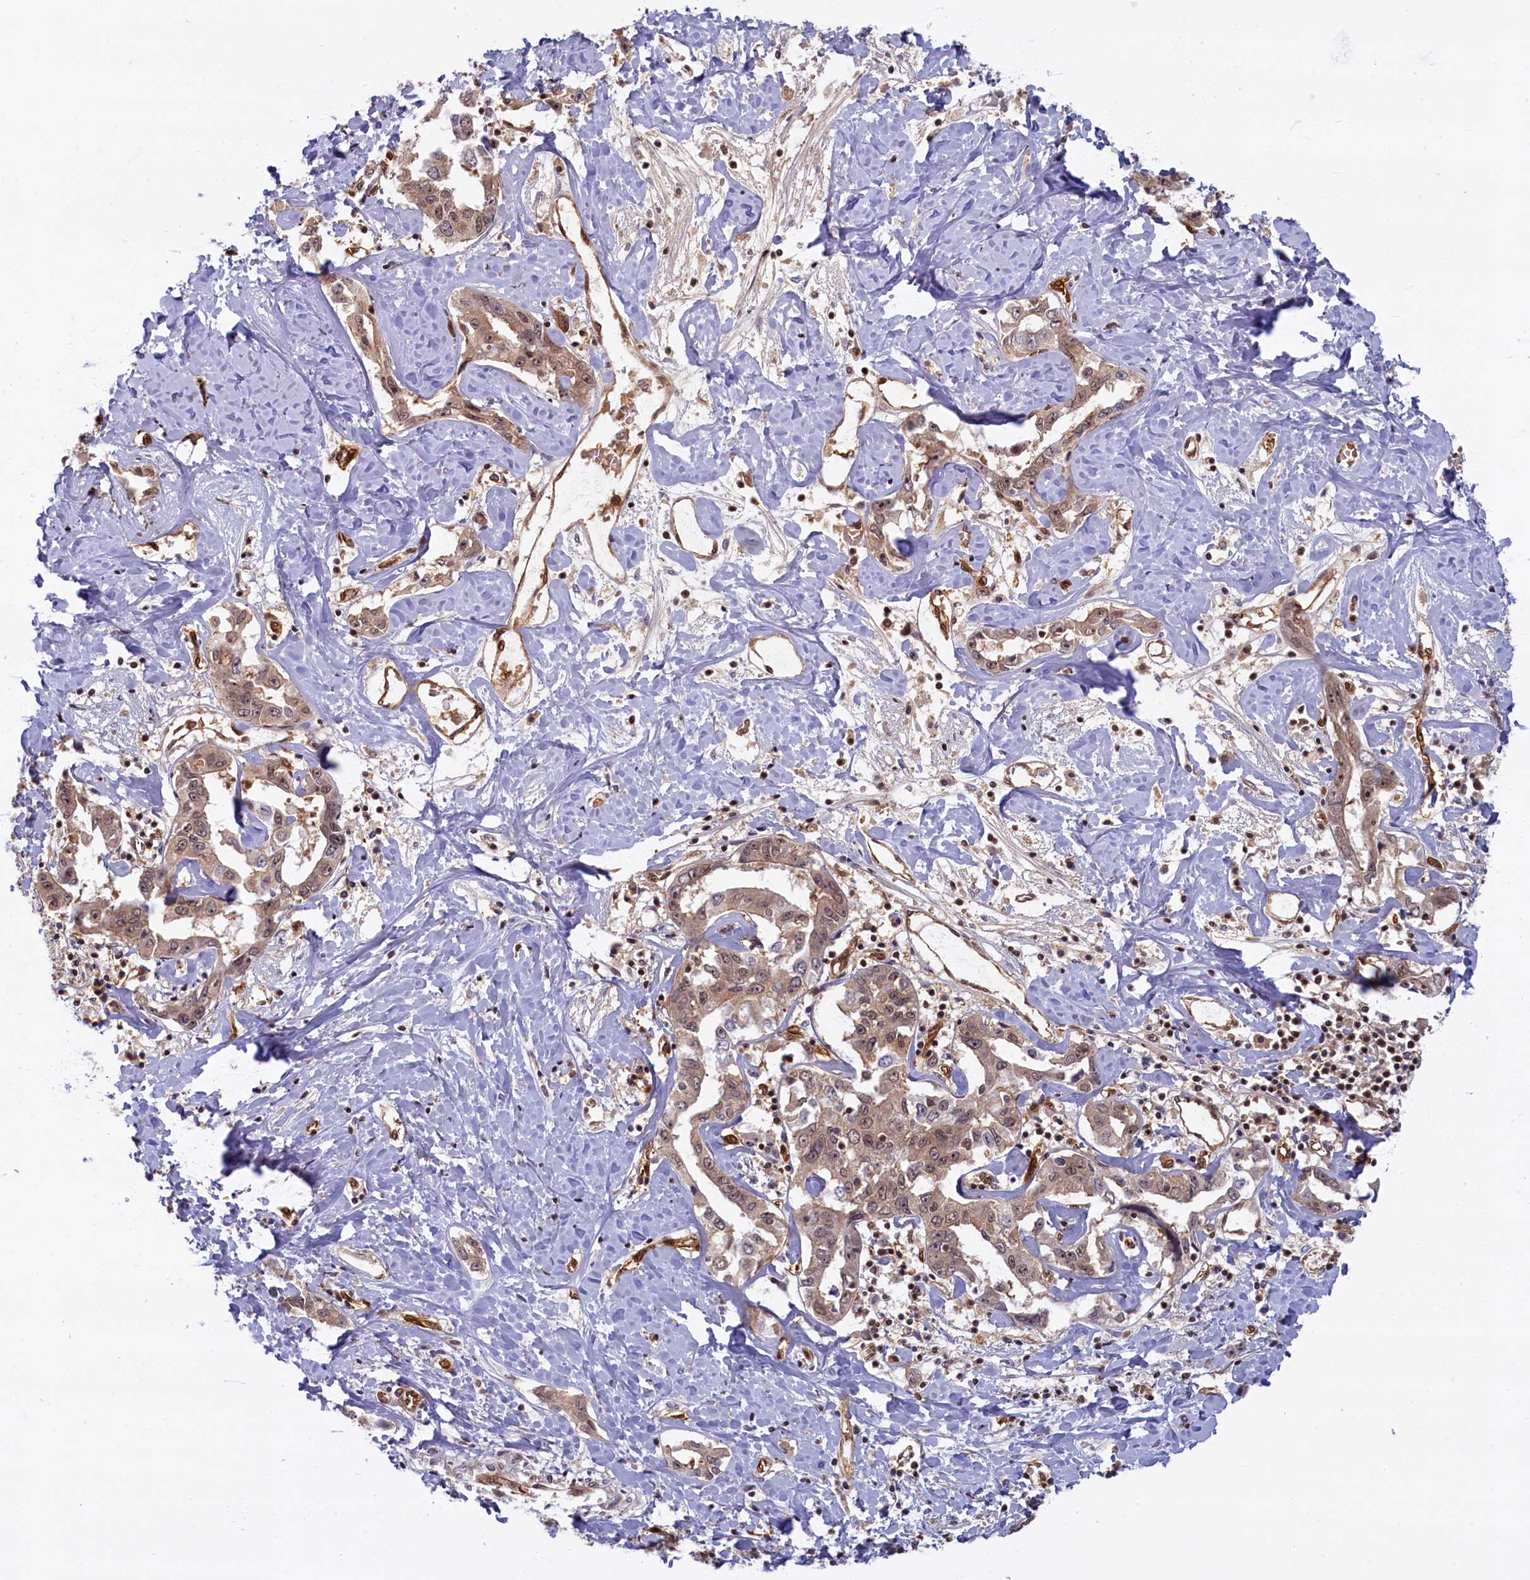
{"staining": {"intensity": "weak", "quantity": ">75%", "location": "cytoplasmic/membranous,nuclear"}, "tissue": "liver cancer", "cell_type": "Tumor cells", "image_type": "cancer", "snomed": [{"axis": "morphology", "description": "Cholangiocarcinoma"}, {"axis": "topography", "description": "Liver"}], "caption": "Immunohistochemistry photomicrograph of neoplastic tissue: human liver cancer (cholangiocarcinoma) stained using immunohistochemistry (IHC) displays low levels of weak protein expression localized specifically in the cytoplasmic/membranous and nuclear of tumor cells, appearing as a cytoplasmic/membranous and nuclear brown color.", "gene": "SNRK", "patient": {"sex": "male", "age": 59}}